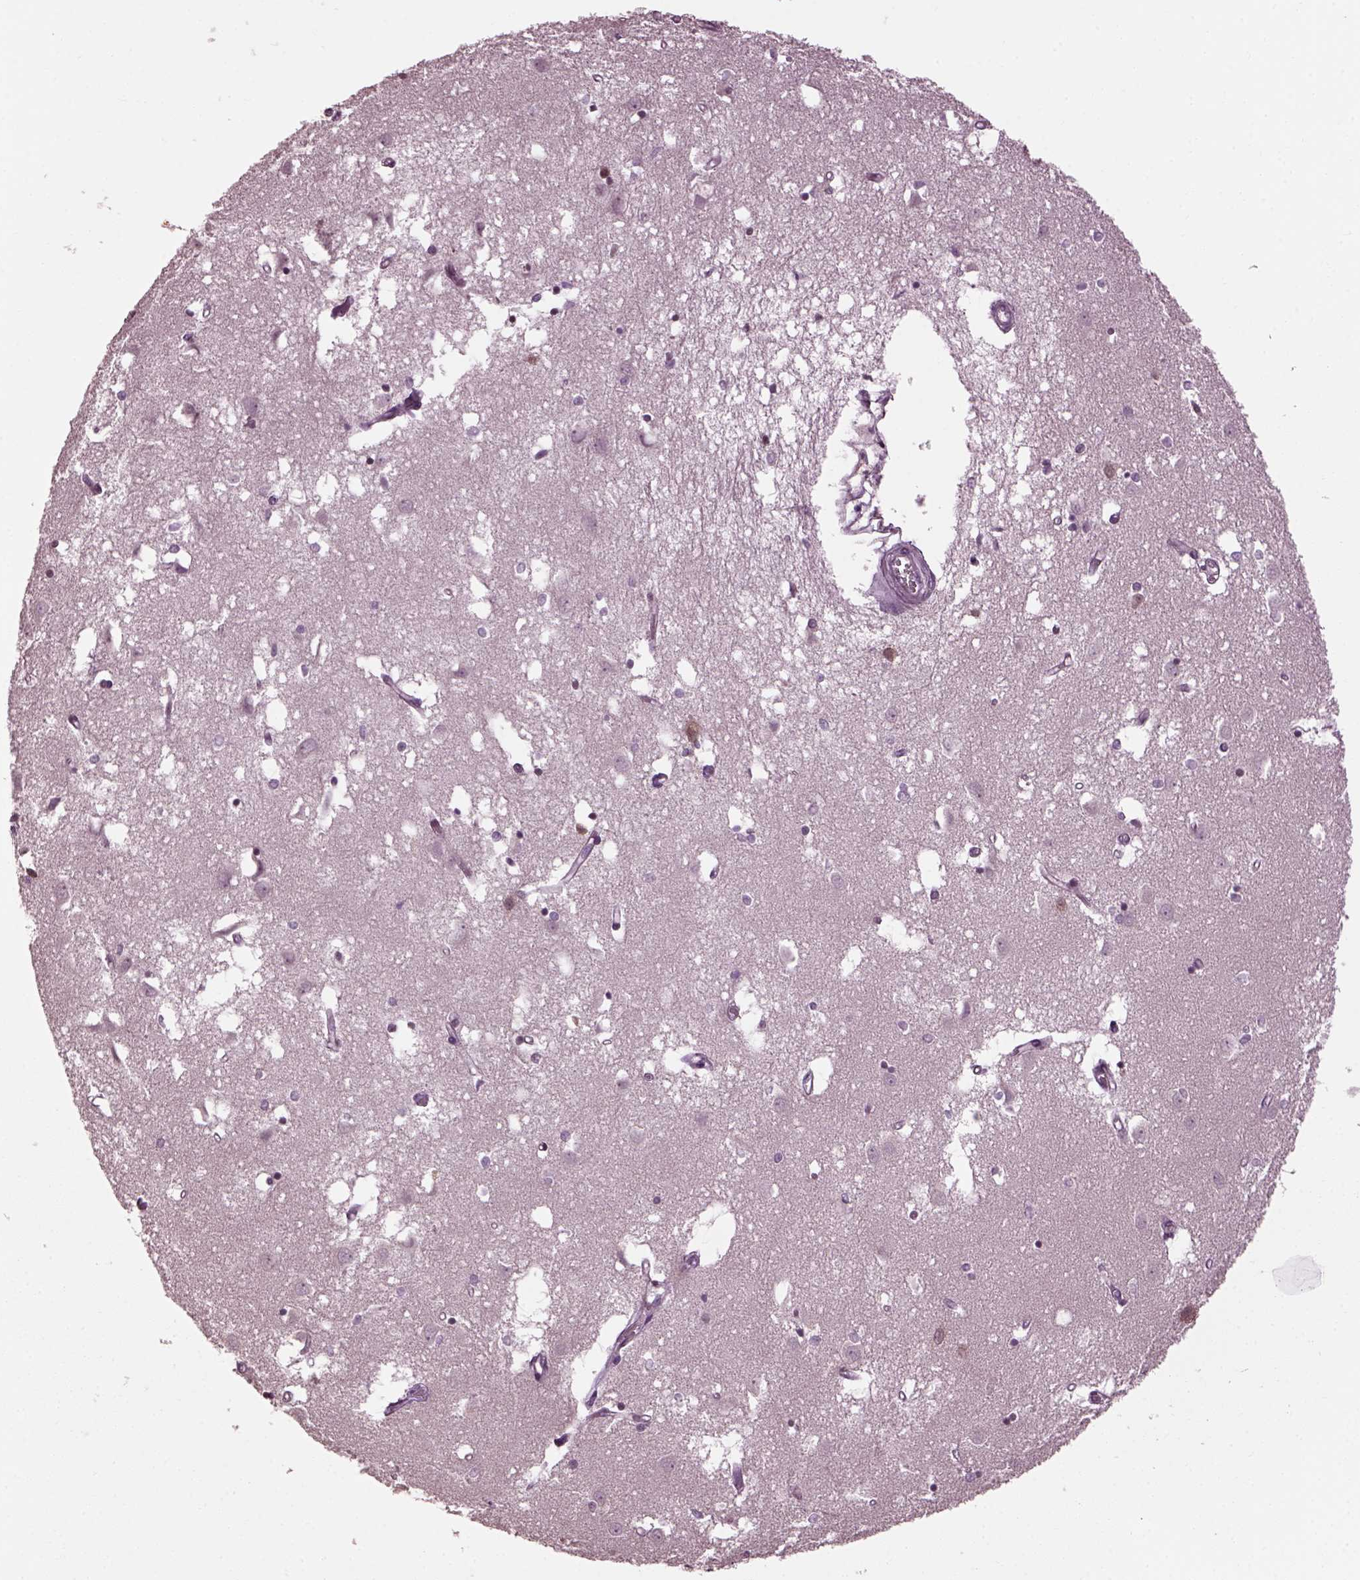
{"staining": {"intensity": "negative", "quantity": "none", "location": "none"}, "tissue": "caudate", "cell_type": "Glial cells", "image_type": "normal", "snomed": [{"axis": "morphology", "description": "Normal tissue, NOS"}, {"axis": "topography", "description": "Lateral ventricle wall"}], "caption": "Caudate stained for a protein using IHC exhibits no positivity glial cells.", "gene": "CABP5", "patient": {"sex": "male", "age": 54}}